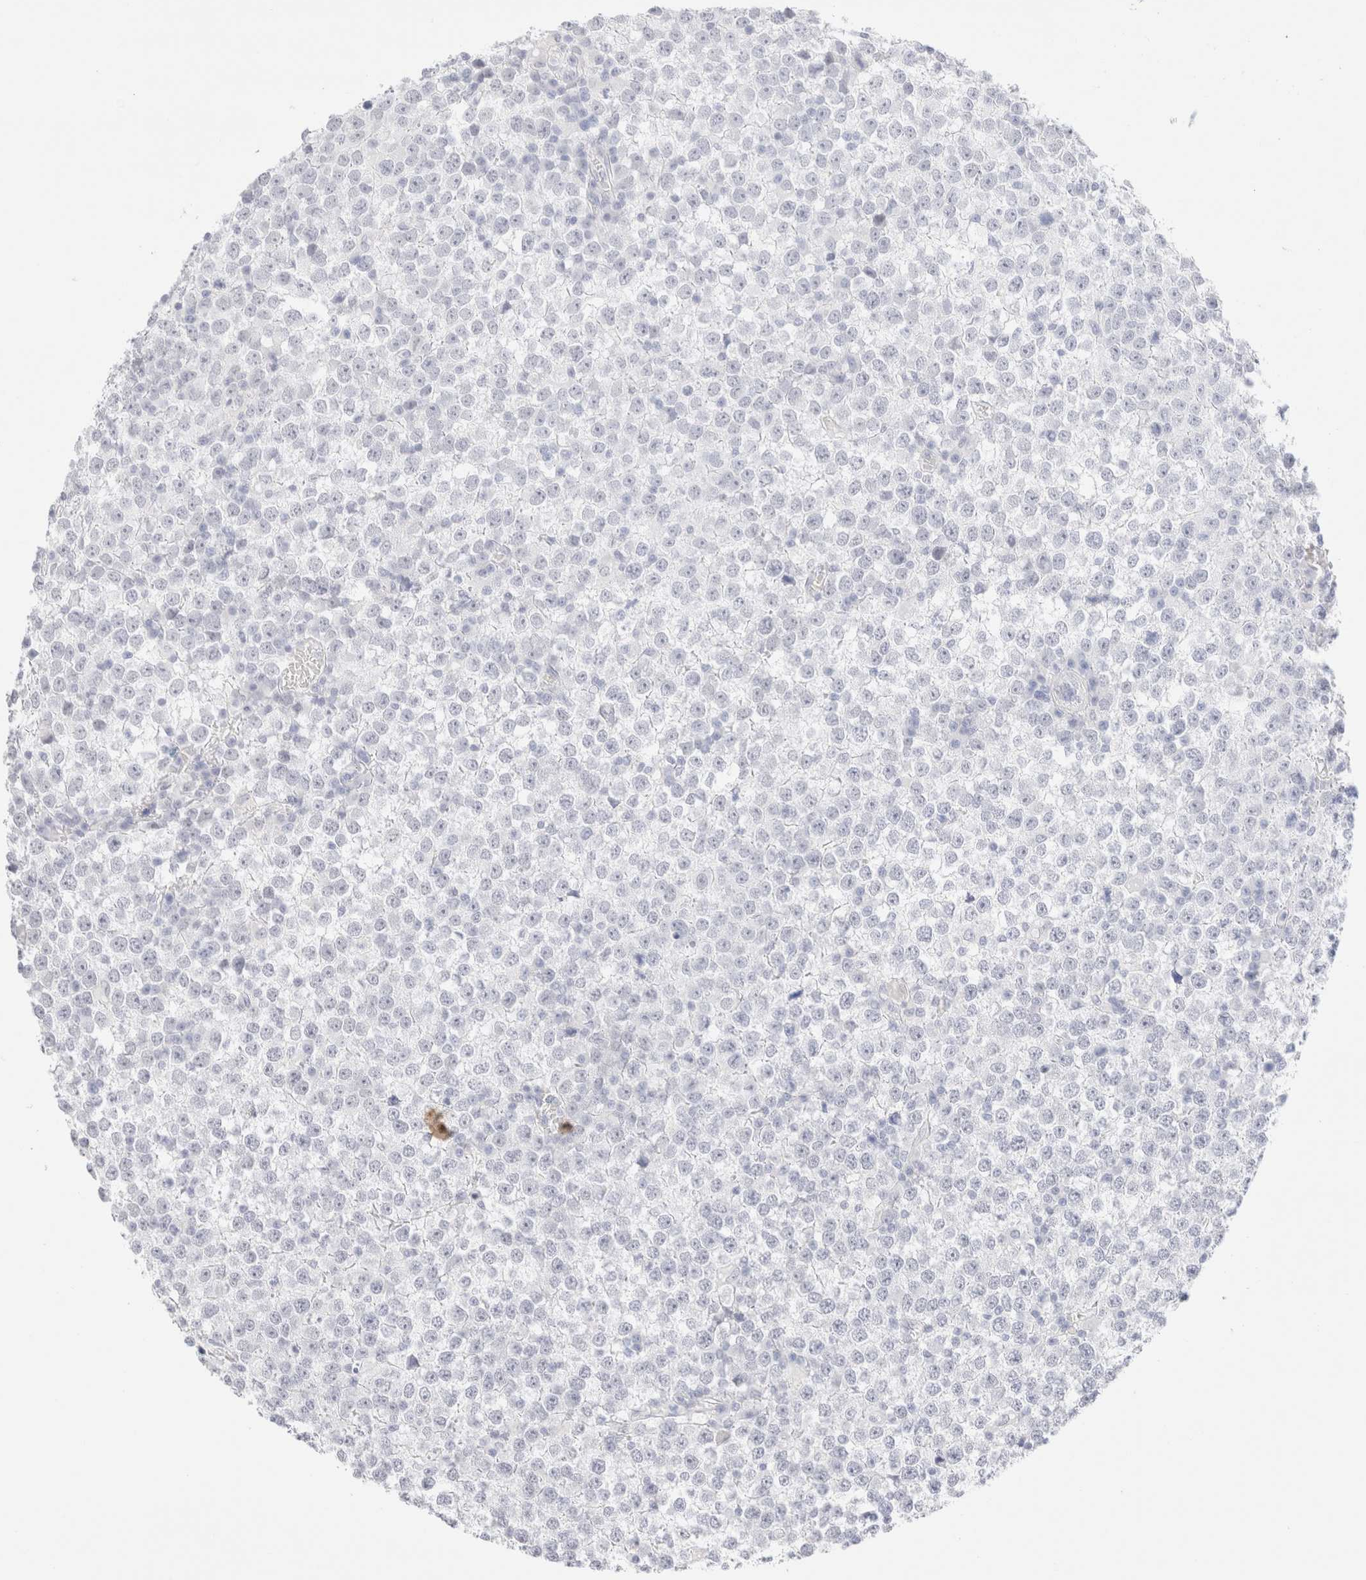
{"staining": {"intensity": "negative", "quantity": "none", "location": "none"}, "tissue": "testis cancer", "cell_type": "Tumor cells", "image_type": "cancer", "snomed": [{"axis": "morphology", "description": "Seminoma, NOS"}, {"axis": "topography", "description": "Testis"}], "caption": "A photomicrograph of human testis cancer is negative for staining in tumor cells.", "gene": "KRT15", "patient": {"sex": "male", "age": 65}}